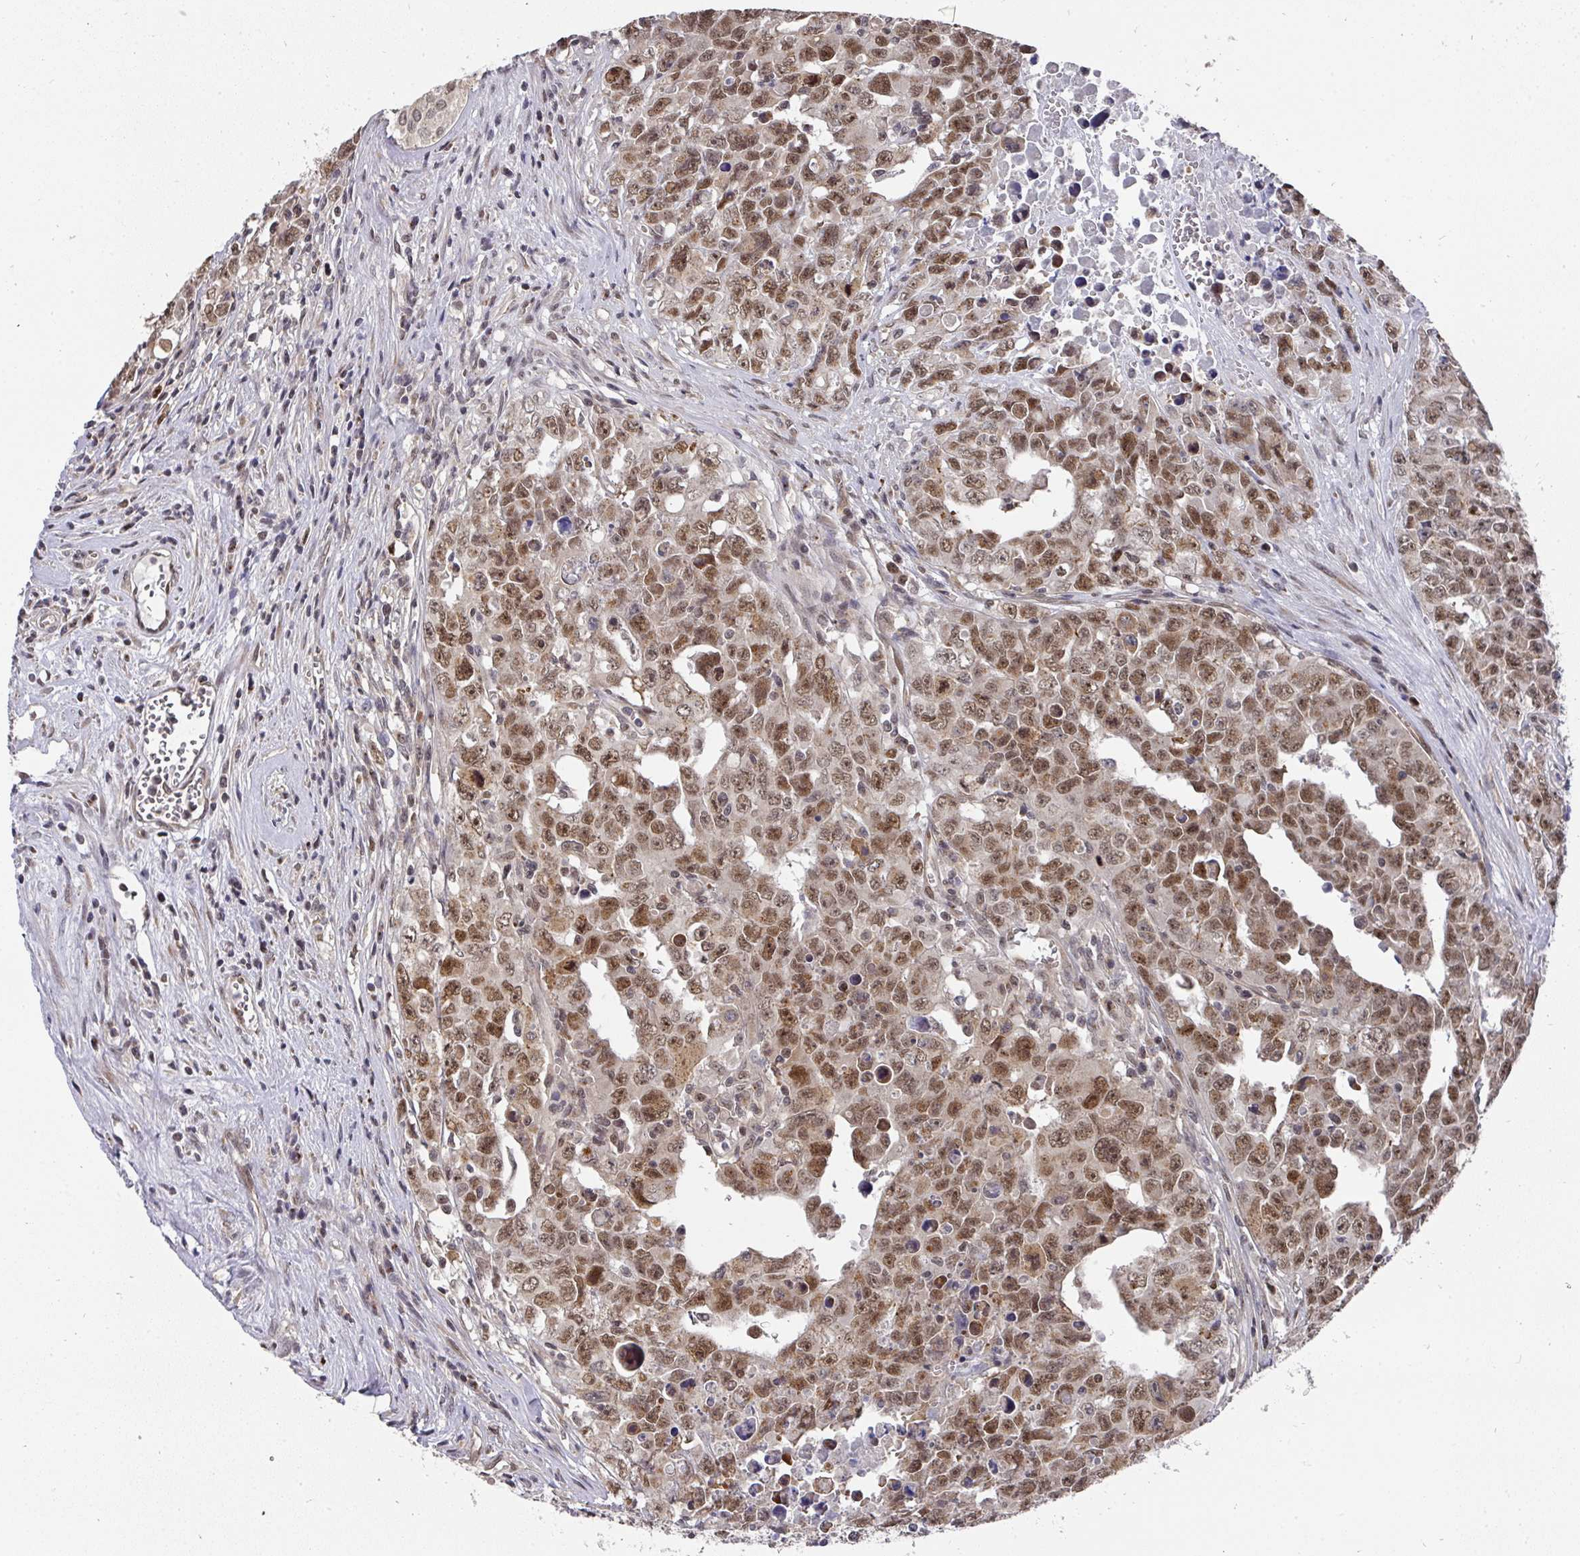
{"staining": {"intensity": "moderate", "quantity": ">75%", "location": "nuclear"}, "tissue": "testis cancer", "cell_type": "Tumor cells", "image_type": "cancer", "snomed": [{"axis": "morphology", "description": "Carcinoma, Embryonal, NOS"}, {"axis": "topography", "description": "Testis"}], "caption": "A medium amount of moderate nuclear expression is present in approximately >75% of tumor cells in testis embryonal carcinoma tissue. The protein is stained brown, and the nuclei are stained in blue (DAB IHC with brightfield microscopy, high magnification).", "gene": "C18orf25", "patient": {"sex": "male", "age": 24}}